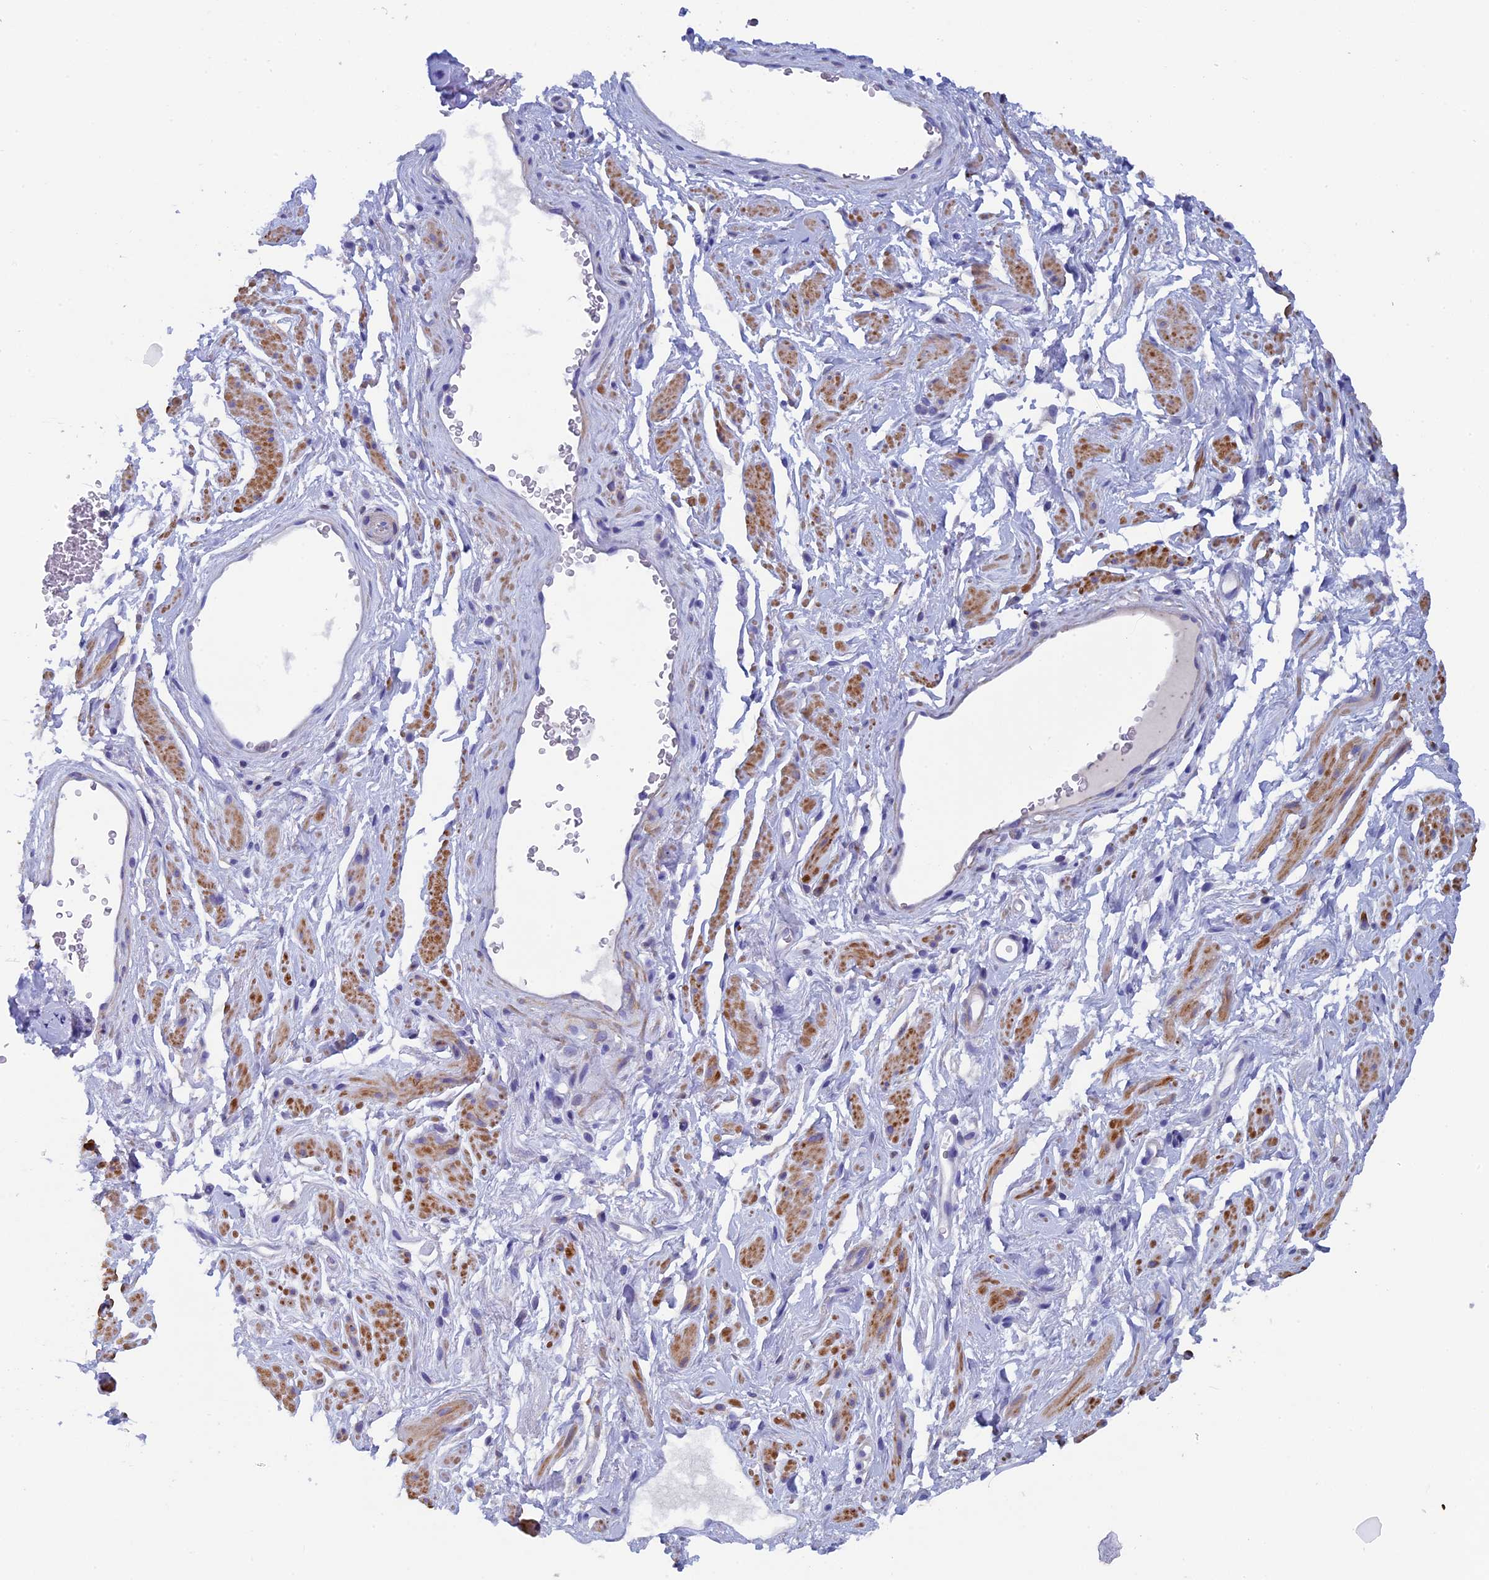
{"staining": {"intensity": "negative", "quantity": "none", "location": "none"}, "tissue": "adipose tissue", "cell_type": "Adipocytes", "image_type": "normal", "snomed": [{"axis": "morphology", "description": "Normal tissue, NOS"}, {"axis": "morphology", "description": "Adenocarcinoma, NOS"}, {"axis": "topography", "description": "Rectum"}, {"axis": "topography", "description": "Vagina"}, {"axis": "topography", "description": "Peripheral nerve tissue"}], "caption": "An immunohistochemistry micrograph of normal adipose tissue is shown. There is no staining in adipocytes of adipose tissue.", "gene": "ADH7", "patient": {"sex": "female", "age": 71}}